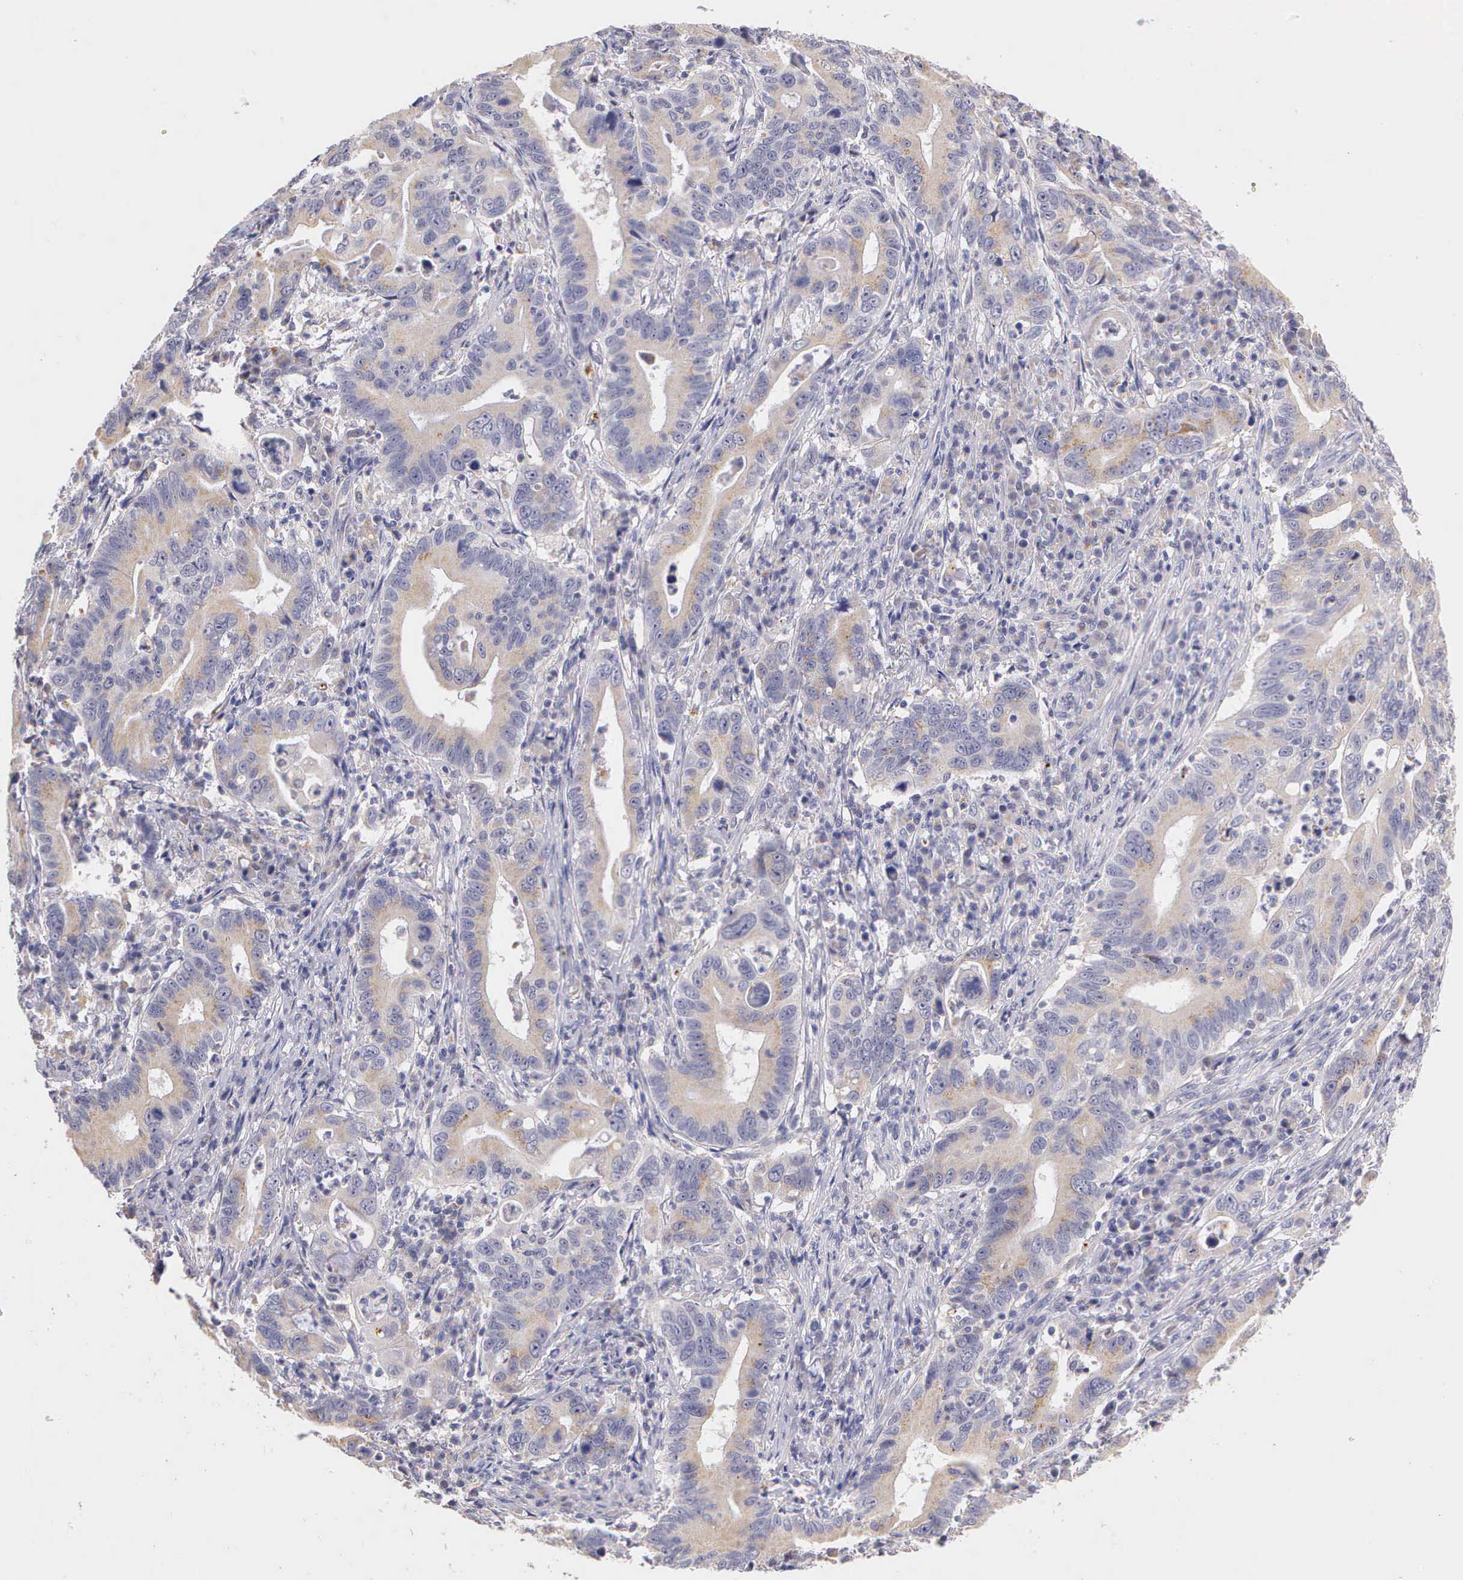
{"staining": {"intensity": "weak", "quantity": "25%-75%", "location": "cytoplasmic/membranous"}, "tissue": "stomach cancer", "cell_type": "Tumor cells", "image_type": "cancer", "snomed": [{"axis": "morphology", "description": "Adenocarcinoma, NOS"}, {"axis": "topography", "description": "Stomach, upper"}], "caption": "This histopathology image shows immunohistochemistry (IHC) staining of adenocarcinoma (stomach), with low weak cytoplasmic/membranous staining in about 25%-75% of tumor cells.", "gene": "ESR1", "patient": {"sex": "male", "age": 63}}